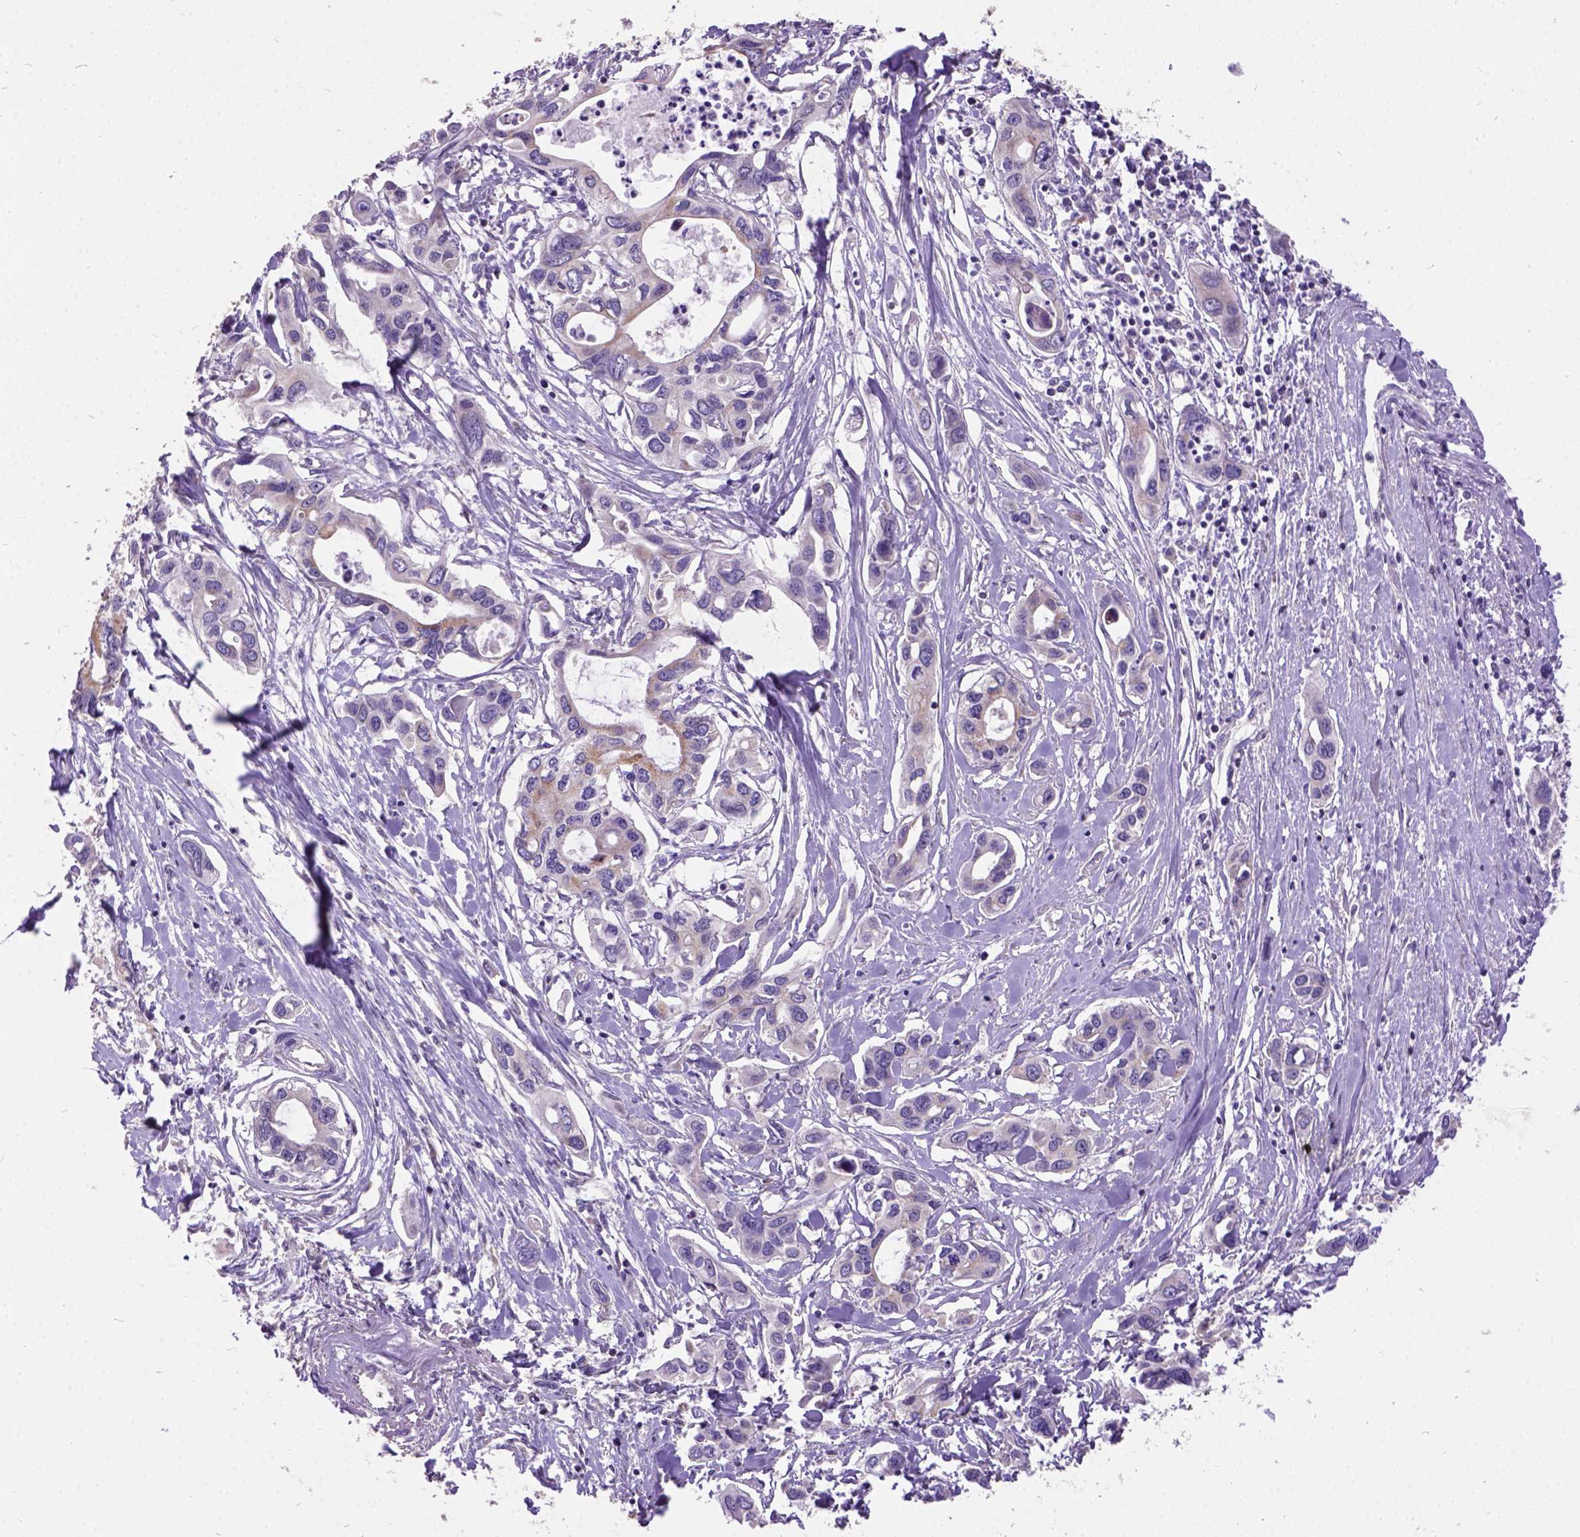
{"staining": {"intensity": "moderate", "quantity": "25%-75%", "location": "cytoplasmic/membranous"}, "tissue": "pancreatic cancer", "cell_type": "Tumor cells", "image_type": "cancer", "snomed": [{"axis": "morphology", "description": "Adenocarcinoma, NOS"}, {"axis": "topography", "description": "Pancreas"}], "caption": "Adenocarcinoma (pancreatic) stained with DAB (3,3'-diaminobenzidine) immunohistochemistry (IHC) shows medium levels of moderate cytoplasmic/membranous expression in about 25%-75% of tumor cells. The staining was performed using DAB to visualize the protein expression in brown, while the nuclei were stained in blue with hematoxylin (Magnification: 20x).", "gene": "DQX1", "patient": {"sex": "male", "age": 60}}